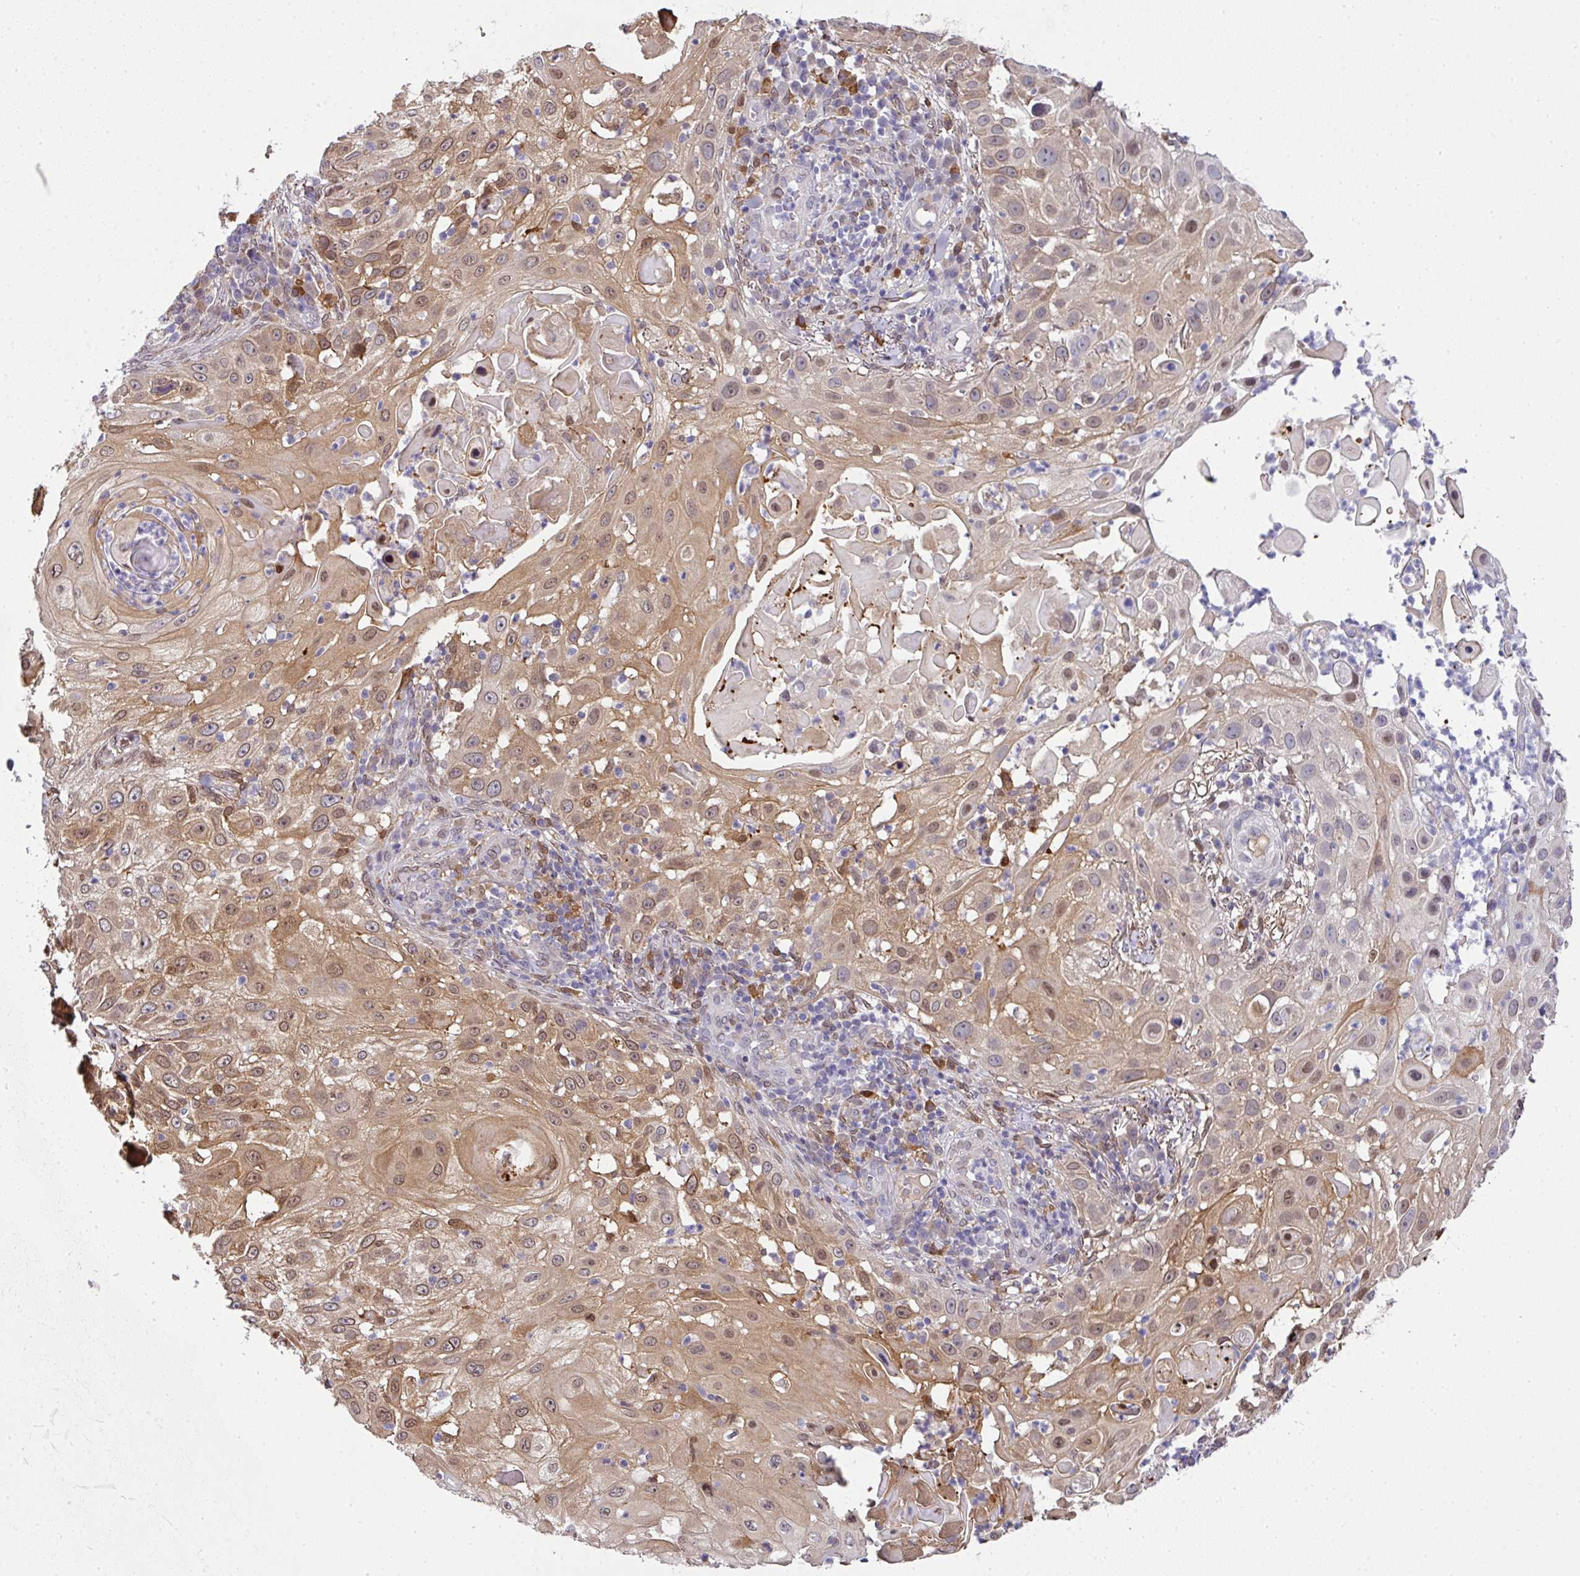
{"staining": {"intensity": "moderate", "quantity": ">75%", "location": "cytoplasmic/membranous,nuclear"}, "tissue": "skin cancer", "cell_type": "Tumor cells", "image_type": "cancer", "snomed": [{"axis": "morphology", "description": "Squamous cell carcinoma, NOS"}, {"axis": "topography", "description": "Skin"}], "caption": "Skin cancer (squamous cell carcinoma) stained for a protein (brown) reveals moderate cytoplasmic/membranous and nuclear positive staining in approximately >75% of tumor cells.", "gene": "PLK1", "patient": {"sex": "female", "age": 44}}